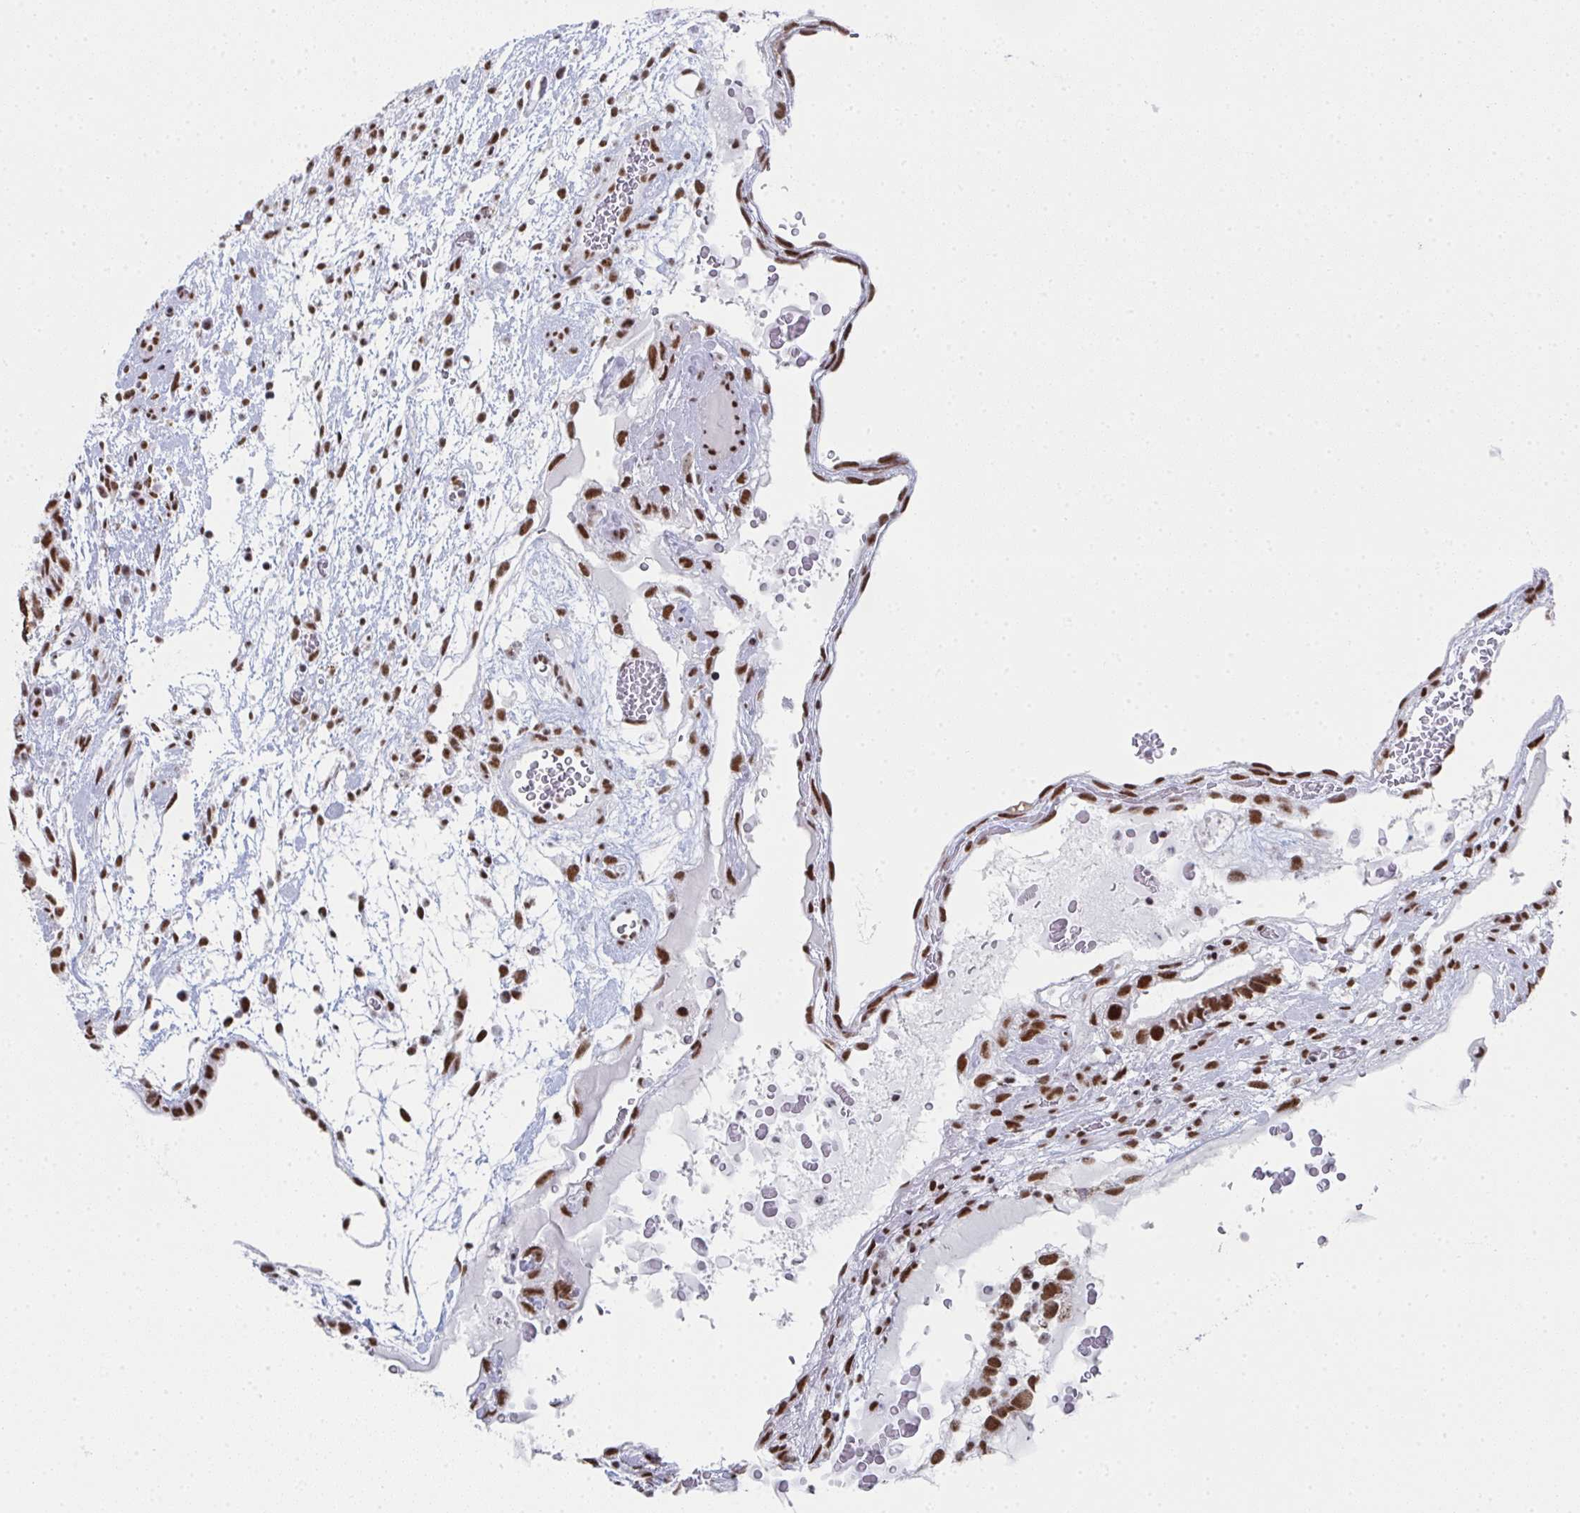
{"staining": {"intensity": "strong", "quantity": ">75%", "location": "nuclear"}, "tissue": "testis cancer", "cell_type": "Tumor cells", "image_type": "cancer", "snomed": [{"axis": "morphology", "description": "Carcinoma, Embryonal, NOS"}, {"axis": "topography", "description": "Testis"}], "caption": "The histopathology image displays a brown stain indicating the presence of a protein in the nuclear of tumor cells in embryonal carcinoma (testis).", "gene": "SNRNP70", "patient": {"sex": "male", "age": 32}}